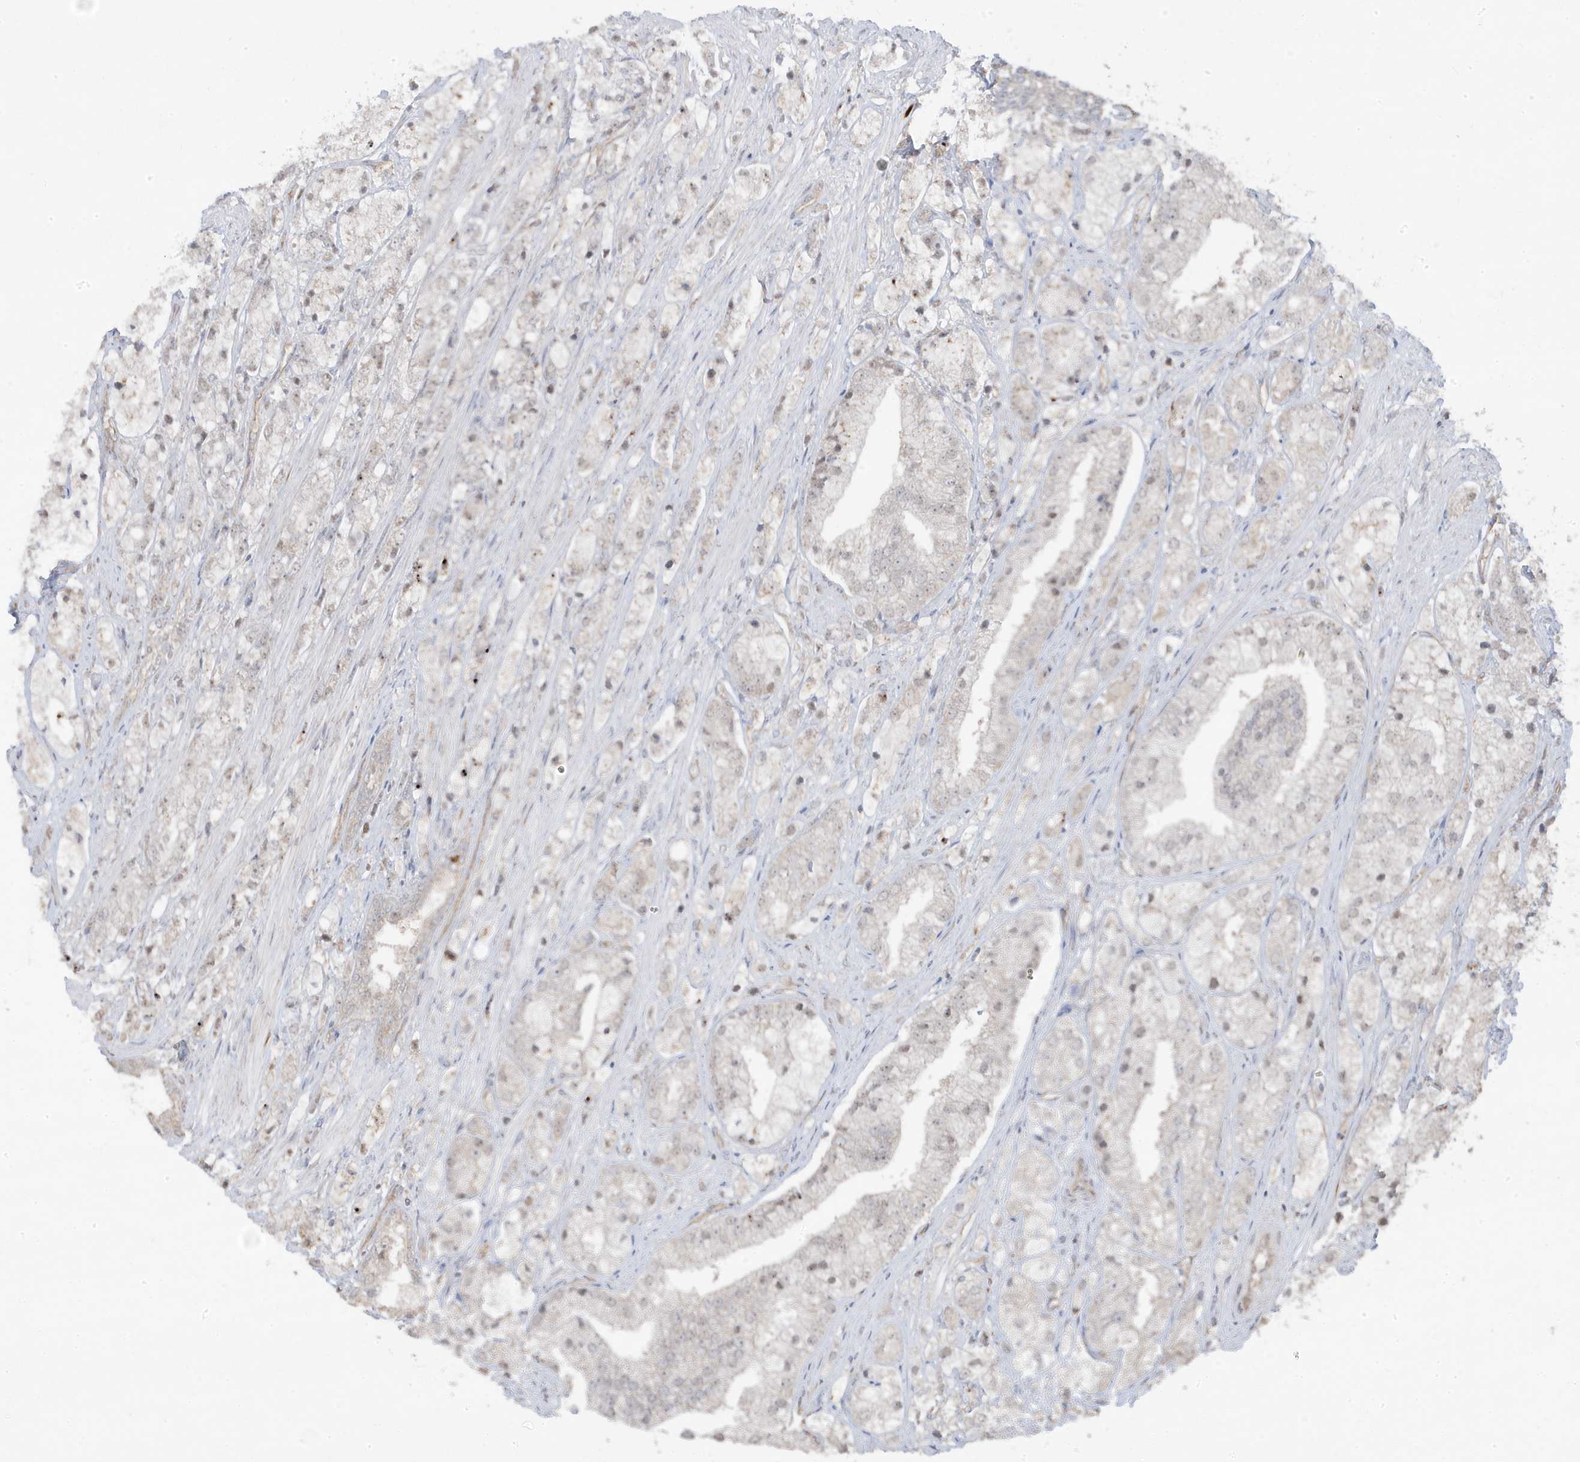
{"staining": {"intensity": "negative", "quantity": "none", "location": "none"}, "tissue": "prostate cancer", "cell_type": "Tumor cells", "image_type": "cancer", "snomed": [{"axis": "morphology", "description": "Adenocarcinoma, High grade"}, {"axis": "topography", "description": "Prostate"}], "caption": "A photomicrograph of human prostate cancer (high-grade adenocarcinoma) is negative for staining in tumor cells. (DAB (3,3'-diaminobenzidine) immunohistochemistry visualized using brightfield microscopy, high magnification).", "gene": "DNAJC12", "patient": {"sex": "male", "age": 50}}